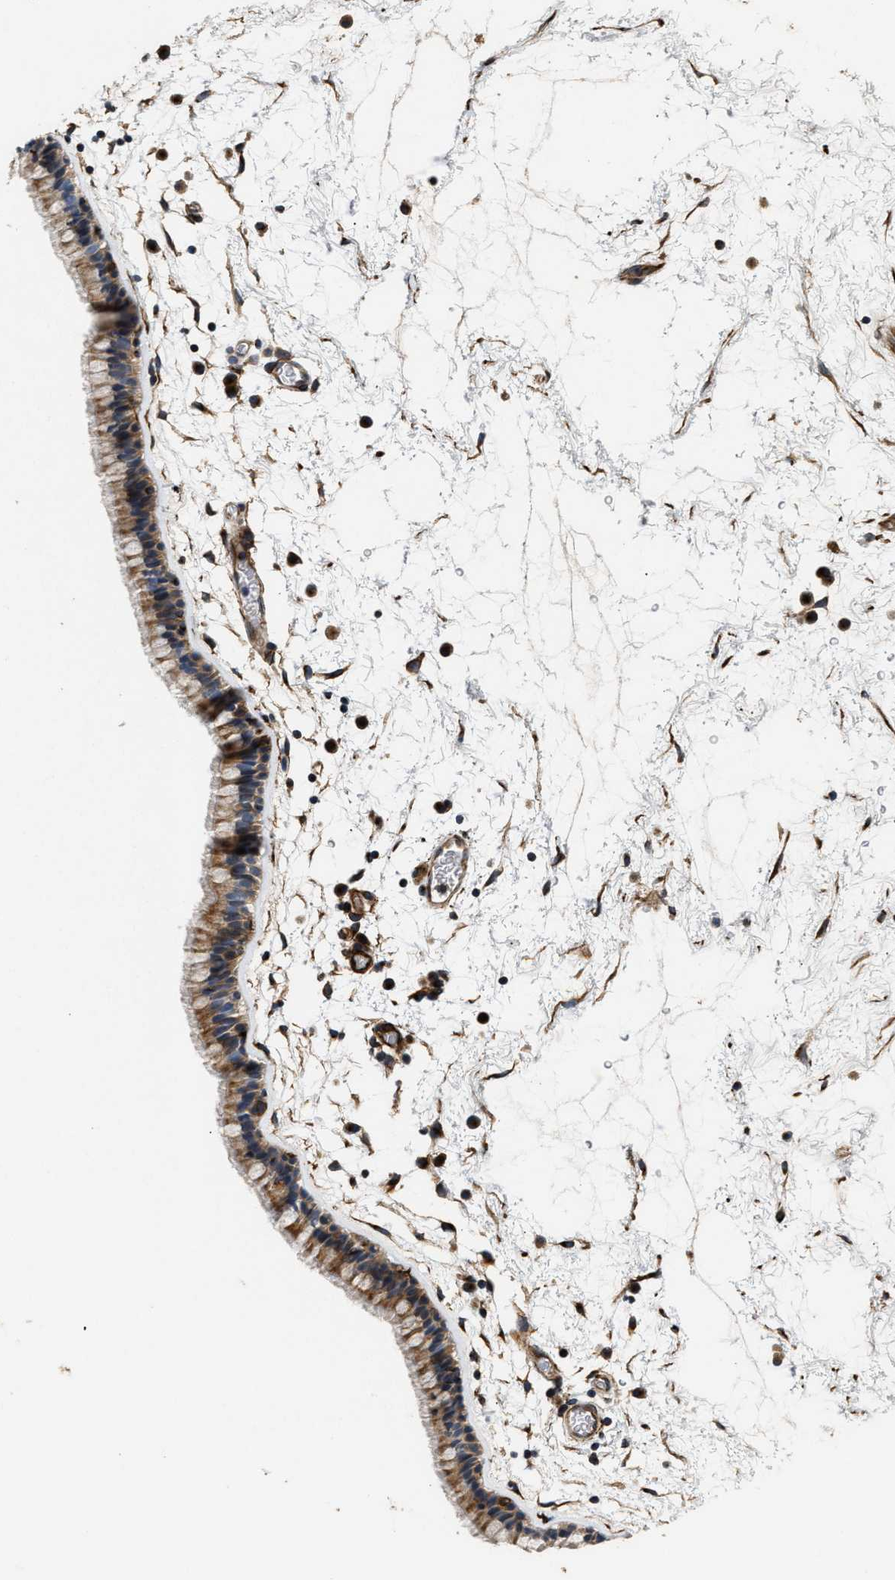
{"staining": {"intensity": "moderate", "quantity": ">75%", "location": "cytoplasmic/membranous"}, "tissue": "nasopharynx", "cell_type": "Respiratory epithelial cells", "image_type": "normal", "snomed": [{"axis": "morphology", "description": "Normal tissue, NOS"}, {"axis": "morphology", "description": "Inflammation, NOS"}, {"axis": "topography", "description": "Nasopharynx"}], "caption": "Moderate cytoplasmic/membranous expression for a protein is present in approximately >75% of respiratory epithelial cells of unremarkable nasopharynx using immunohistochemistry.", "gene": "IL17RC", "patient": {"sex": "male", "age": 48}}